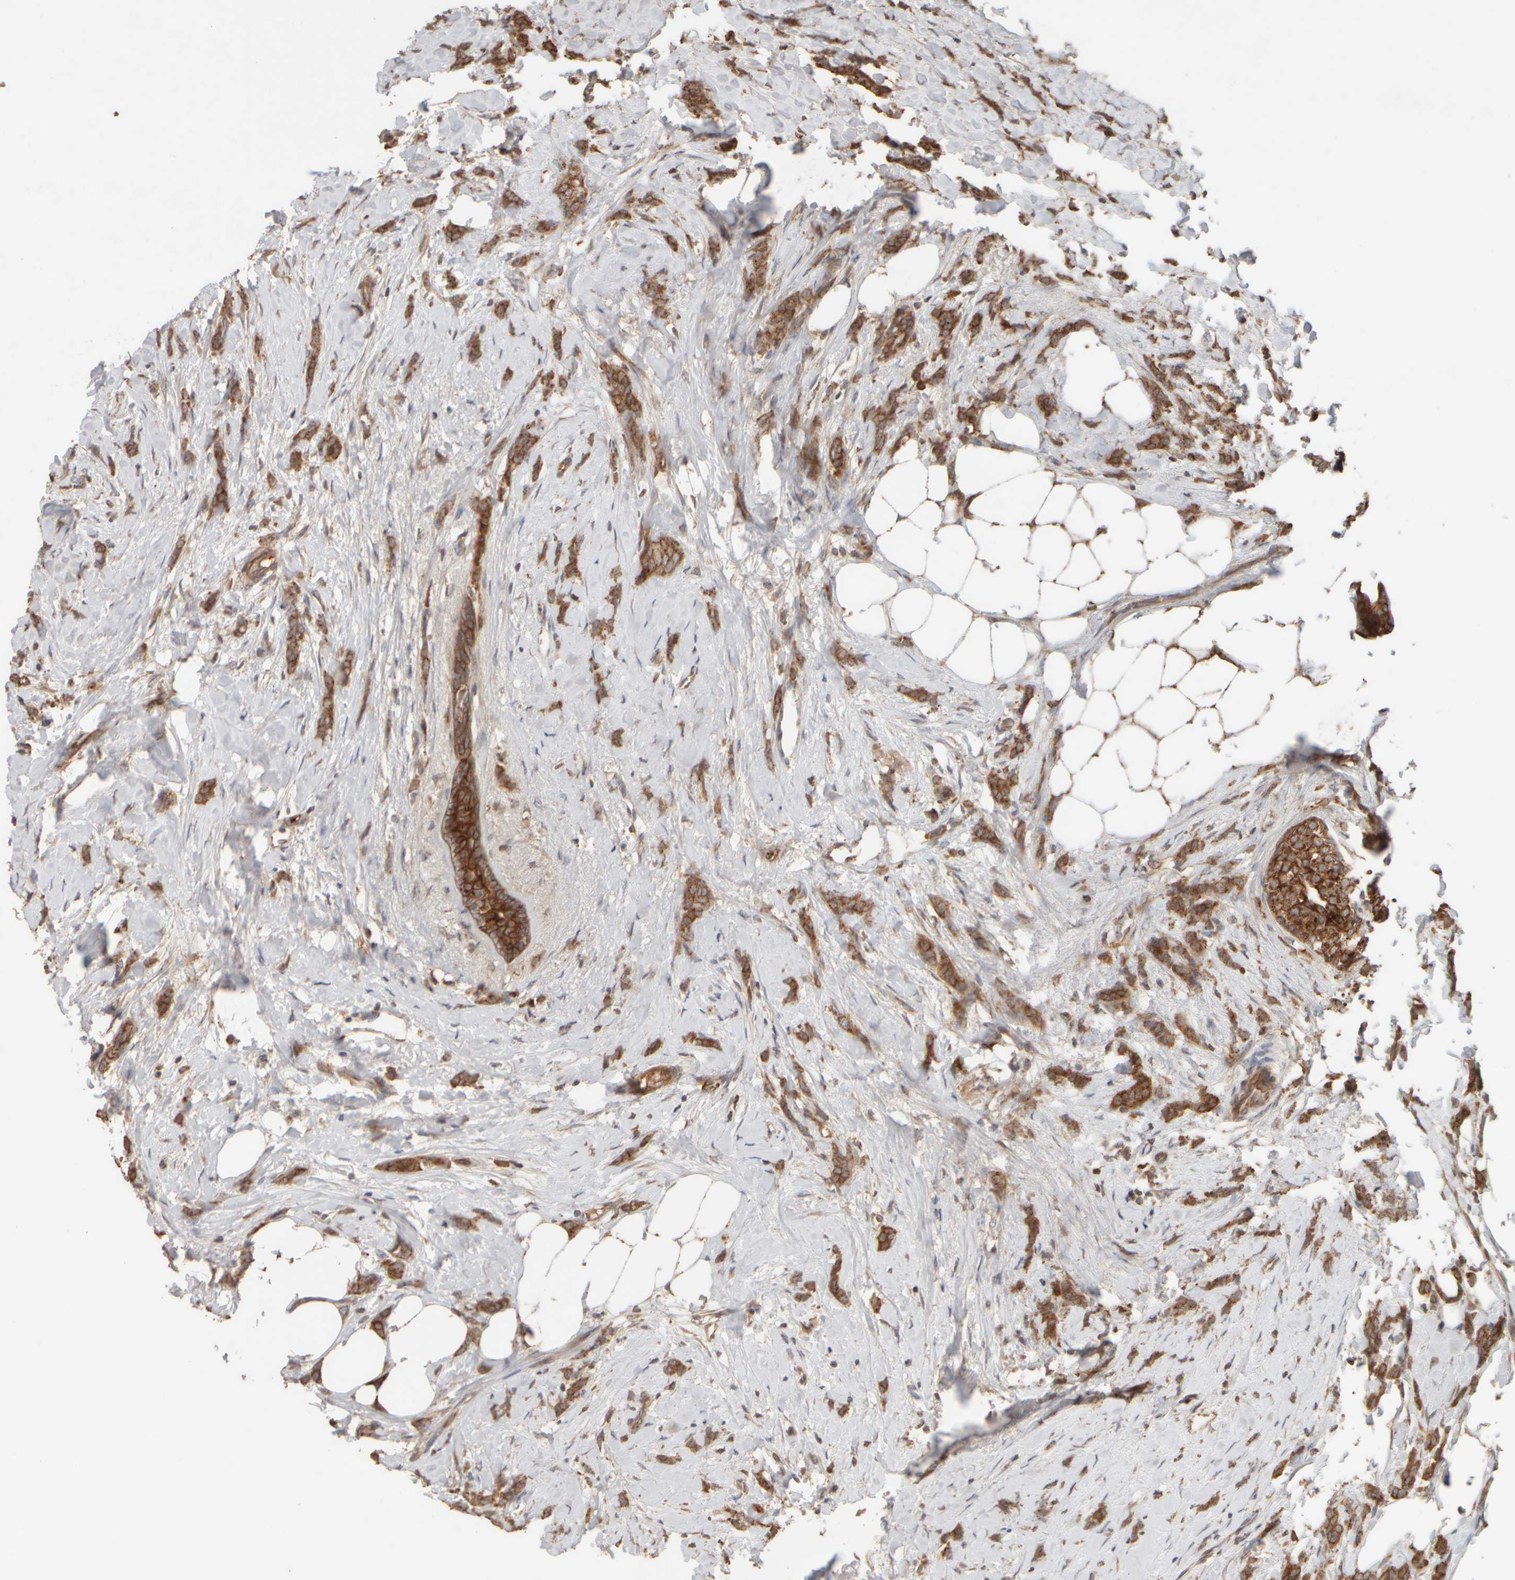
{"staining": {"intensity": "strong", "quantity": ">75%", "location": "cytoplasmic/membranous"}, "tissue": "breast cancer", "cell_type": "Tumor cells", "image_type": "cancer", "snomed": [{"axis": "morphology", "description": "Lobular carcinoma, in situ"}, {"axis": "morphology", "description": "Lobular carcinoma"}, {"axis": "topography", "description": "Breast"}], "caption": "A high-resolution image shows immunohistochemistry staining of breast cancer, which displays strong cytoplasmic/membranous positivity in approximately >75% of tumor cells. Immunohistochemistry stains the protein in brown and the nuclei are stained blue.", "gene": "EIF2B3", "patient": {"sex": "female", "age": 41}}